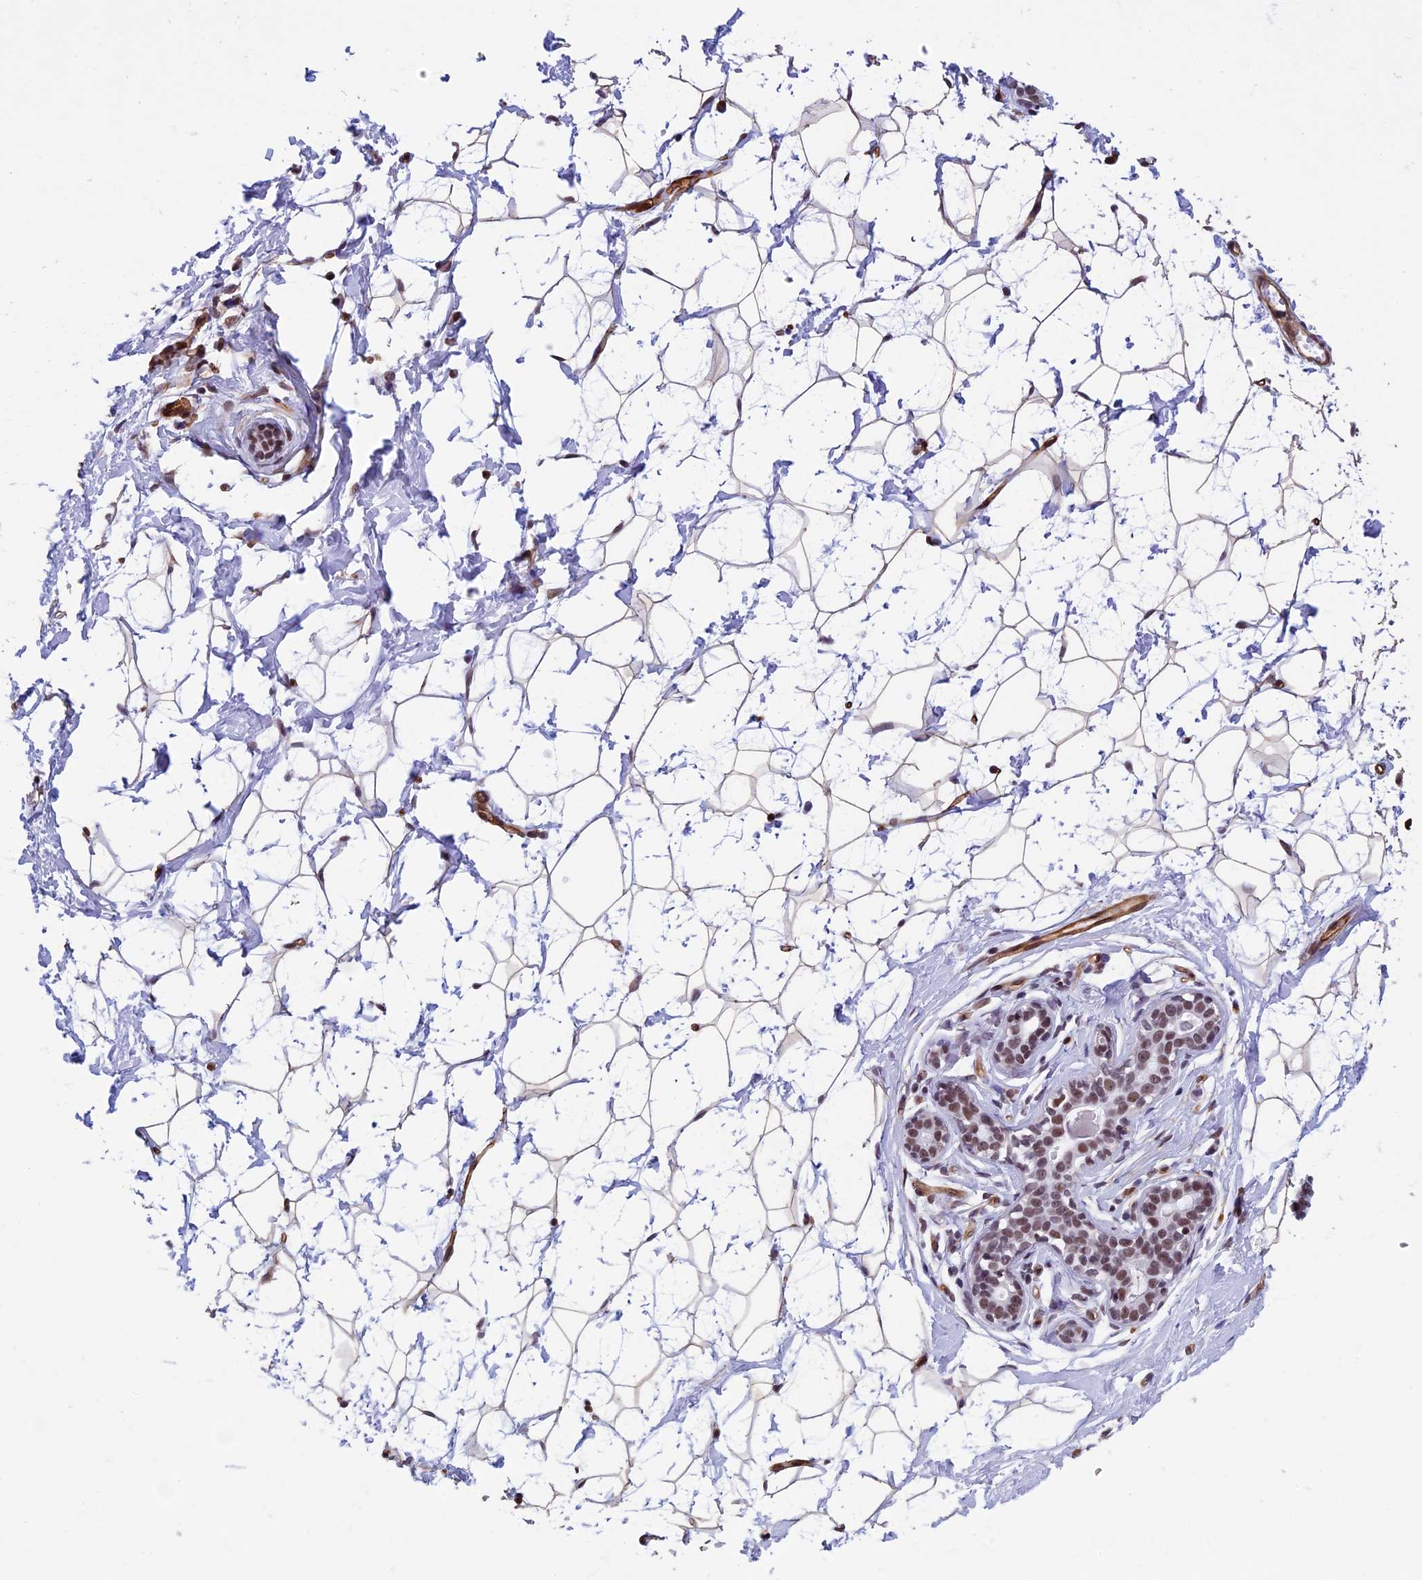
{"staining": {"intensity": "negative", "quantity": "none", "location": "none"}, "tissue": "breast", "cell_type": "Adipocytes", "image_type": "normal", "snomed": [{"axis": "morphology", "description": "Normal tissue, NOS"}, {"axis": "morphology", "description": "Adenoma, NOS"}, {"axis": "topography", "description": "Breast"}], "caption": "This is a histopathology image of immunohistochemistry staining of normal breast, which shows no expression in adipocytes.", "gene": "NIPBL", "patient": {"sex": "female", "age": 23}}